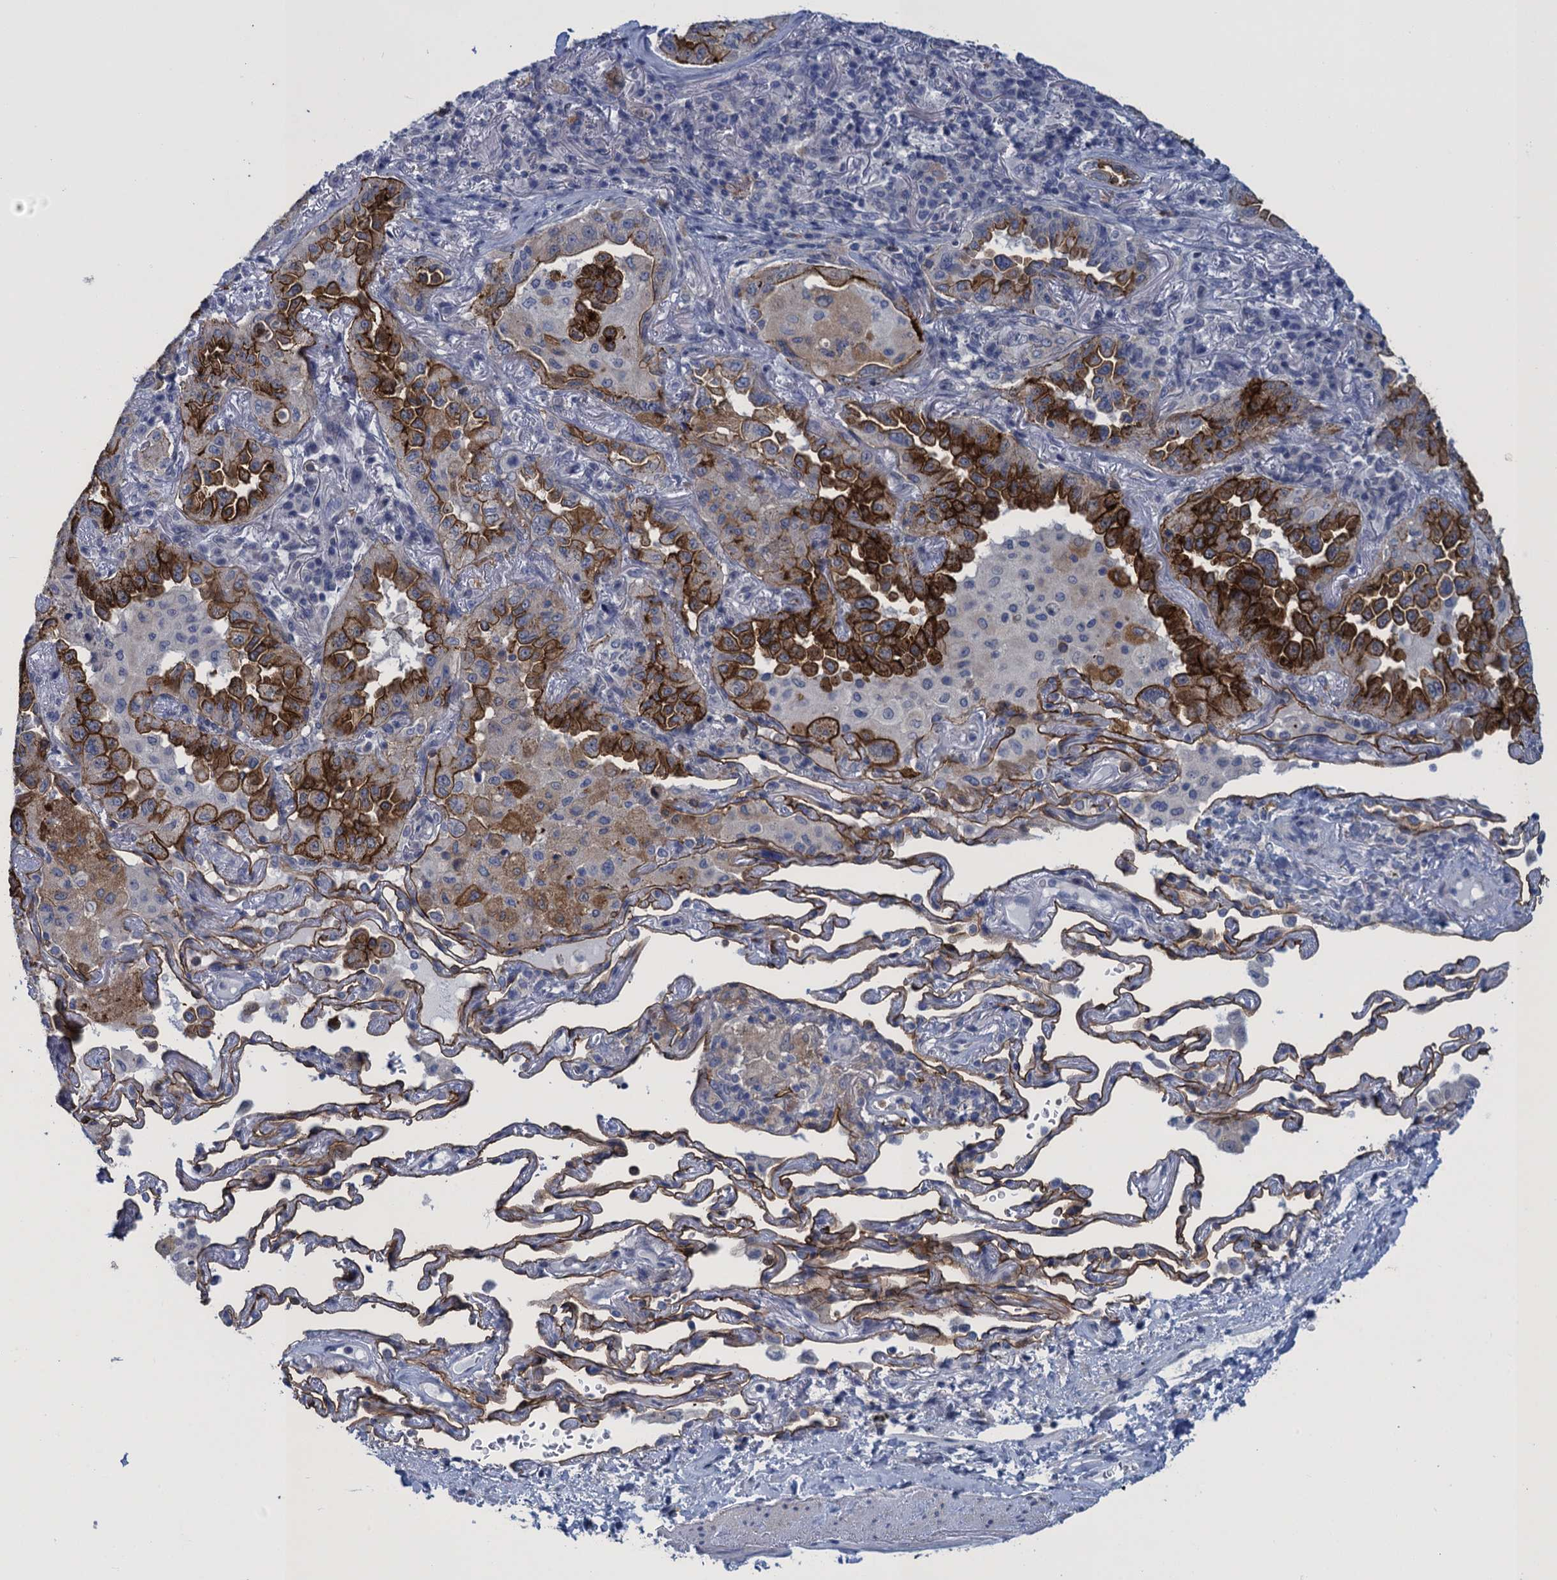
{"staining": {"intensity": "strong", "quantity": "25%-75%", "location": "cytoplasmic/membranous"}, "tissue": "lung cancer", "cell_type": "Tumor cells", "image_type": "cancer", "snomed": [{"axis": "morphology", "description": "Adenocarcinoma, NOS"}, {"axis": "topography", "description": "Lung"}], "caption": "Protein positivity by immunohistochemistry reveals strong cytoplasmic/membranous staining in about 25%-75% of tumor cells in lung cancer. The staining was performed using DAB, with brown indicating positive protein expression. Nuclei are stained blue with hematoxylin.", "gene": "SCEL", "patient": {"sex": "female", "age": 69}}